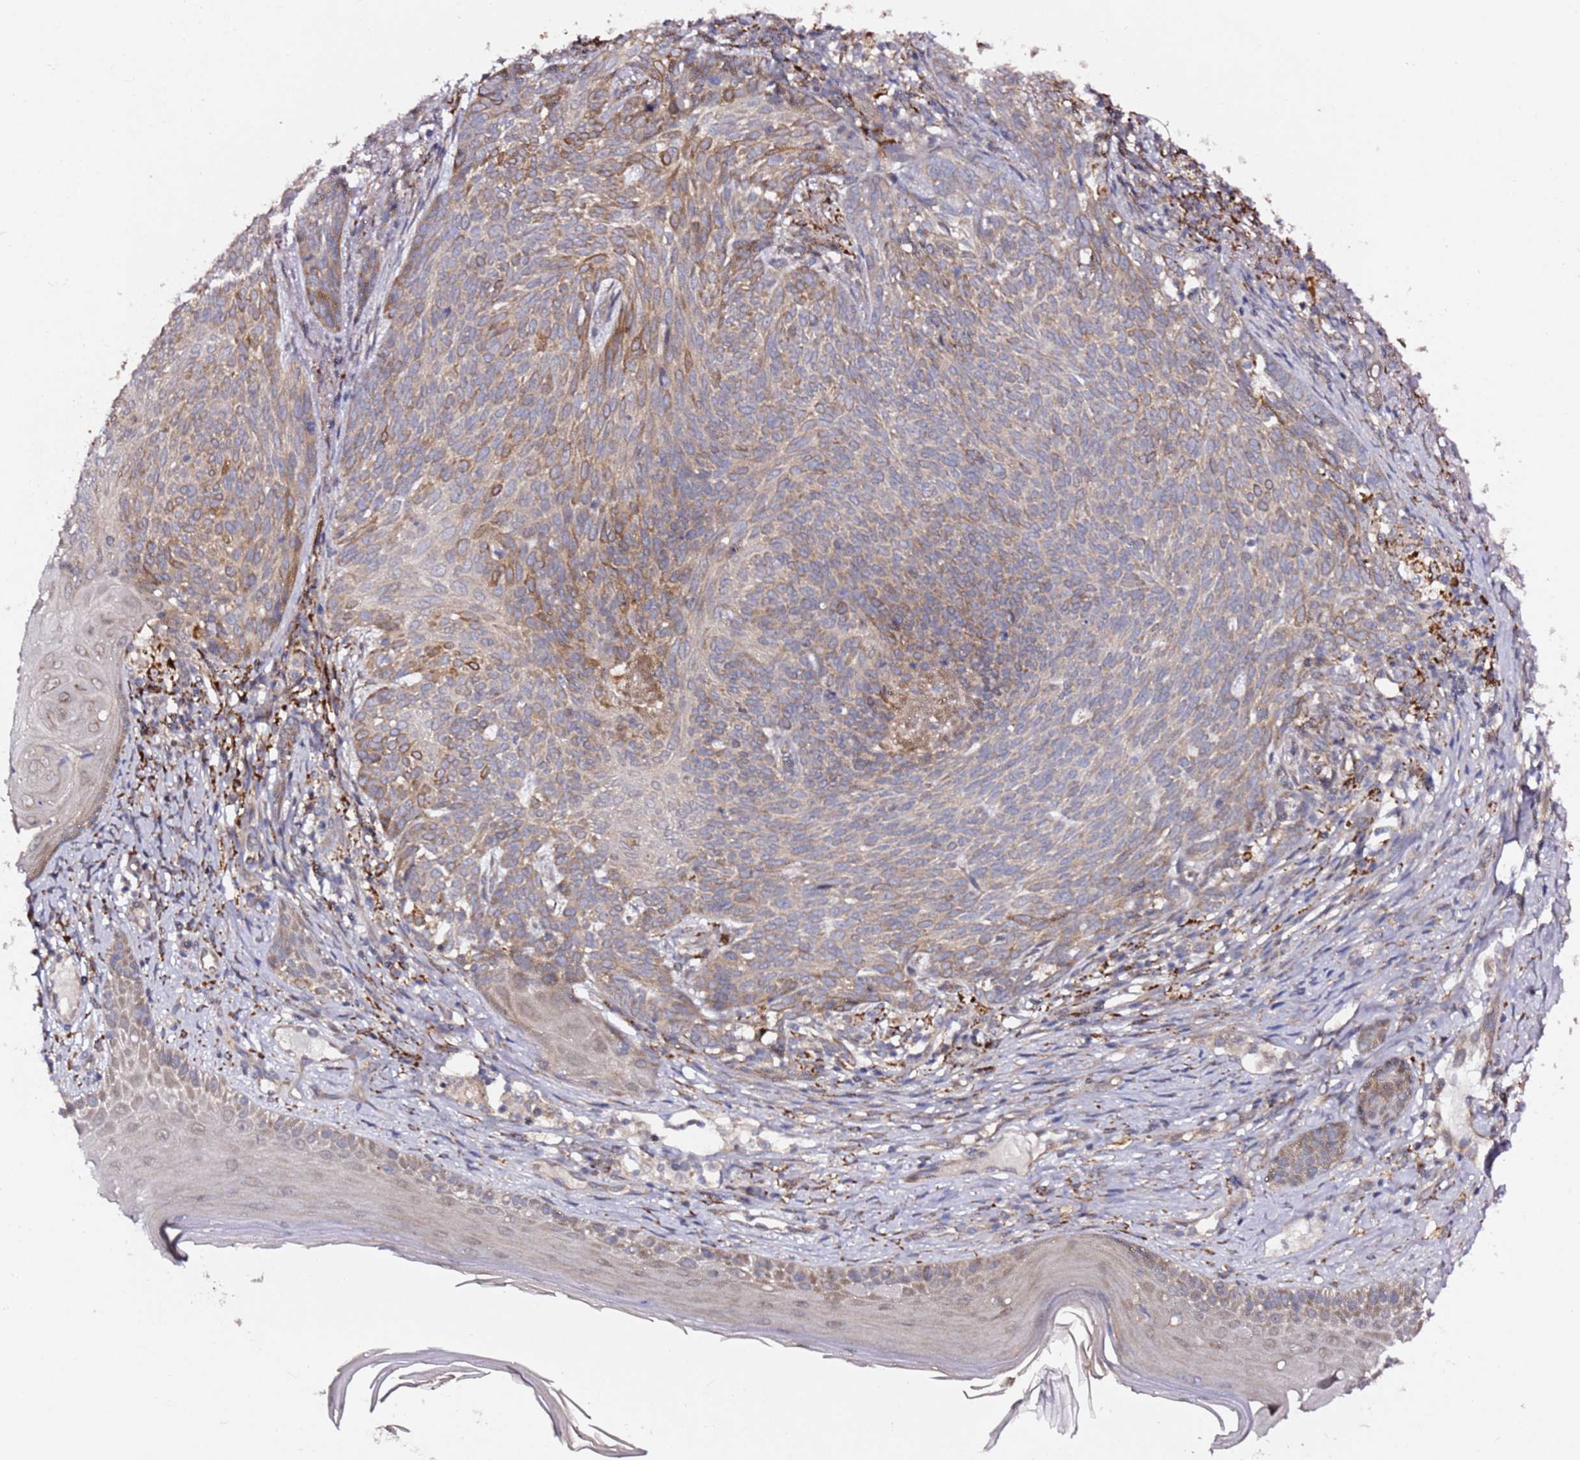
{"staining": {"intensity": "moderate", "quantity": "<25%", "location": "cytoplasmic/membranous"}, "tissue": "skin cancer", "cell_type": "Tumor cells", "image_type": "cancer", "snomed": [{"axis": "morphology", "description": "Basal cell carcinoma"}, {"axis": "topography", "description": "Skin"}], "caption": "This histopathology image displays immunohistochemistry (IHC) staining of basal cell carcinoma (skin), with low moderate cytoplasmic/membranous staining in approximately <25% of tumor cells.", "gene": "ALG11", "patient": {"sex": "female", "age": 86}}